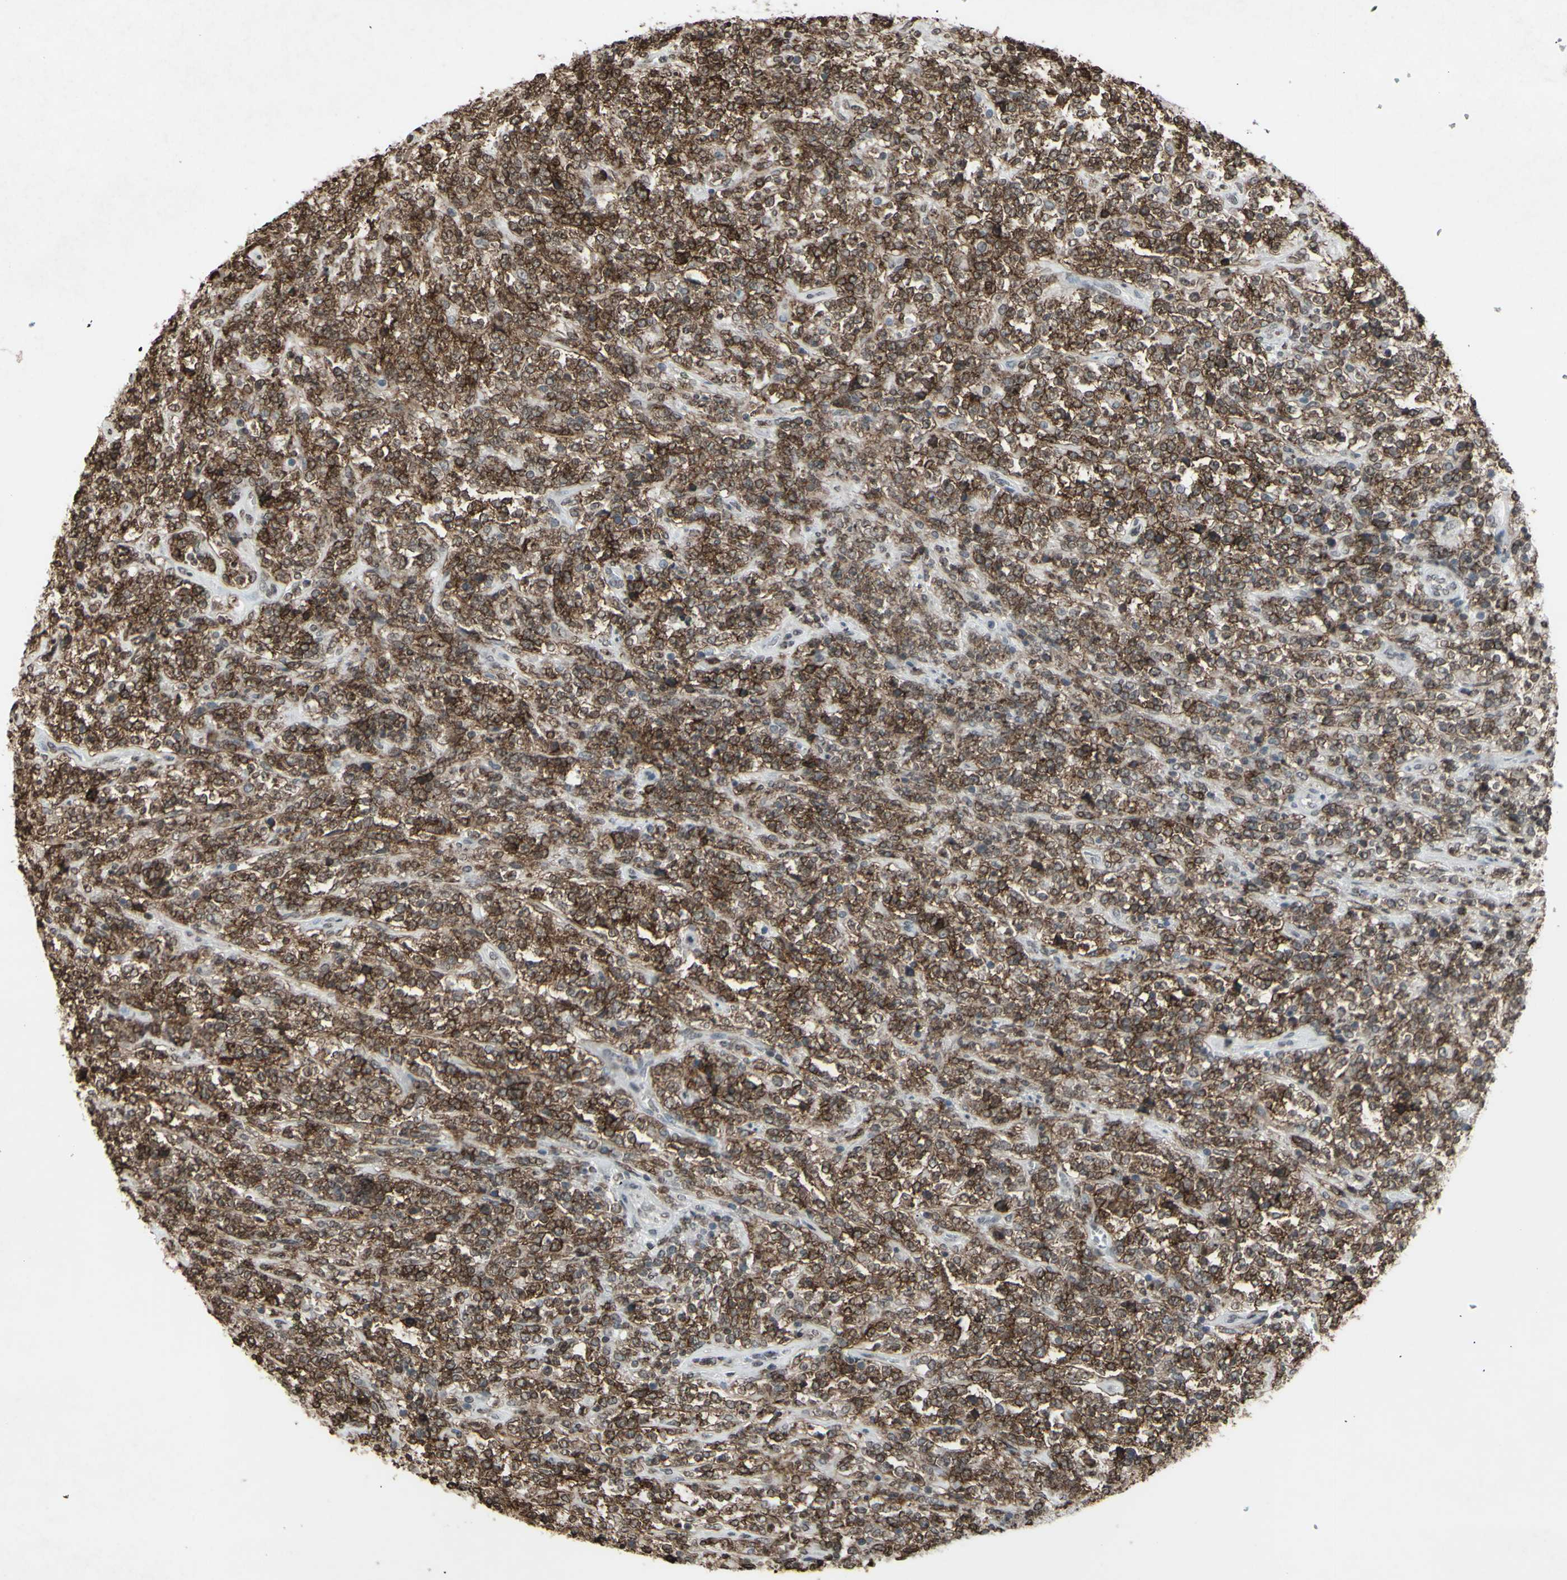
{"staining": {"intensity": "strong", "quantity": ">75%", "location": "cytoplasmic/membranous"}, "tissue": "lymphoma", "cell_type": "Tumor cells", "image_type": "cancer", "snomed": [{"axis": "morphology", "description": "Malignant lymphoma, non-Hodgkin's type, High grade"}, {"axis": "topography", "description": "Soft tissue"}], "caption": "Human malignant lymphoma, non-Hodgkin's type (high-grade) stained for a protein (brown) displays strong cytoplasmic/membranous positive expression in about >75% of tumor cells.", "gene": "CD79B", "patient": {"sex": "male", "age": 18}}